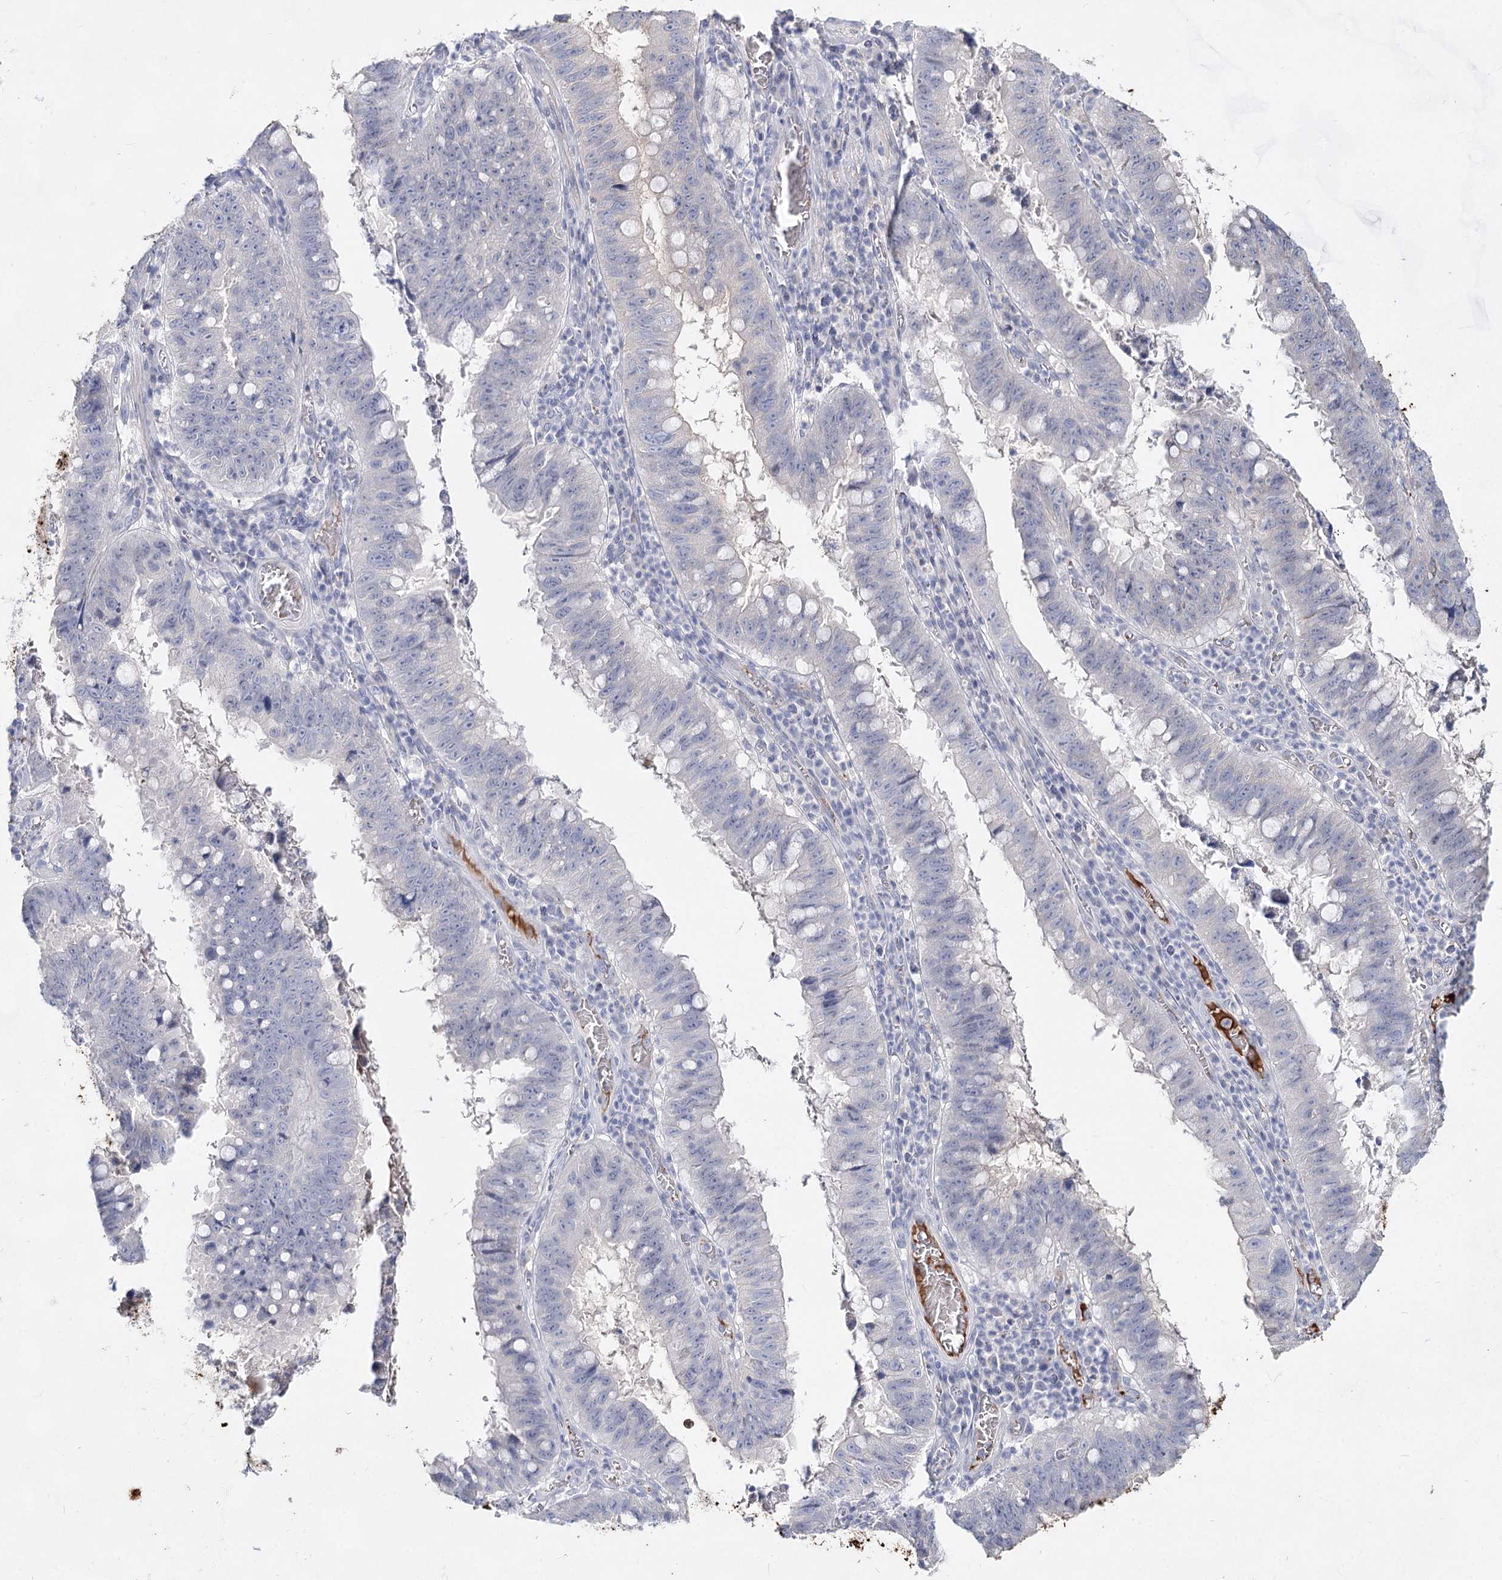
{"staining": {"intensity": "negative", "quantity": "none", "location": "none"}, "tissue": "stomach cancer", "cell_type": "Tumor cells", "image_type": "cancer", "snomed": [{"axis": "morphology", "description": "Adenocarcinoma, NOS"}, {"axis": "topography", "description": "Stomach"}], "caption": "This is an immunohistochemistry micrograph of stomach cancer. There is no staining in tumor cells.", "gene": "TASOR2", "patient": {"sex": "male", "age": 59}}